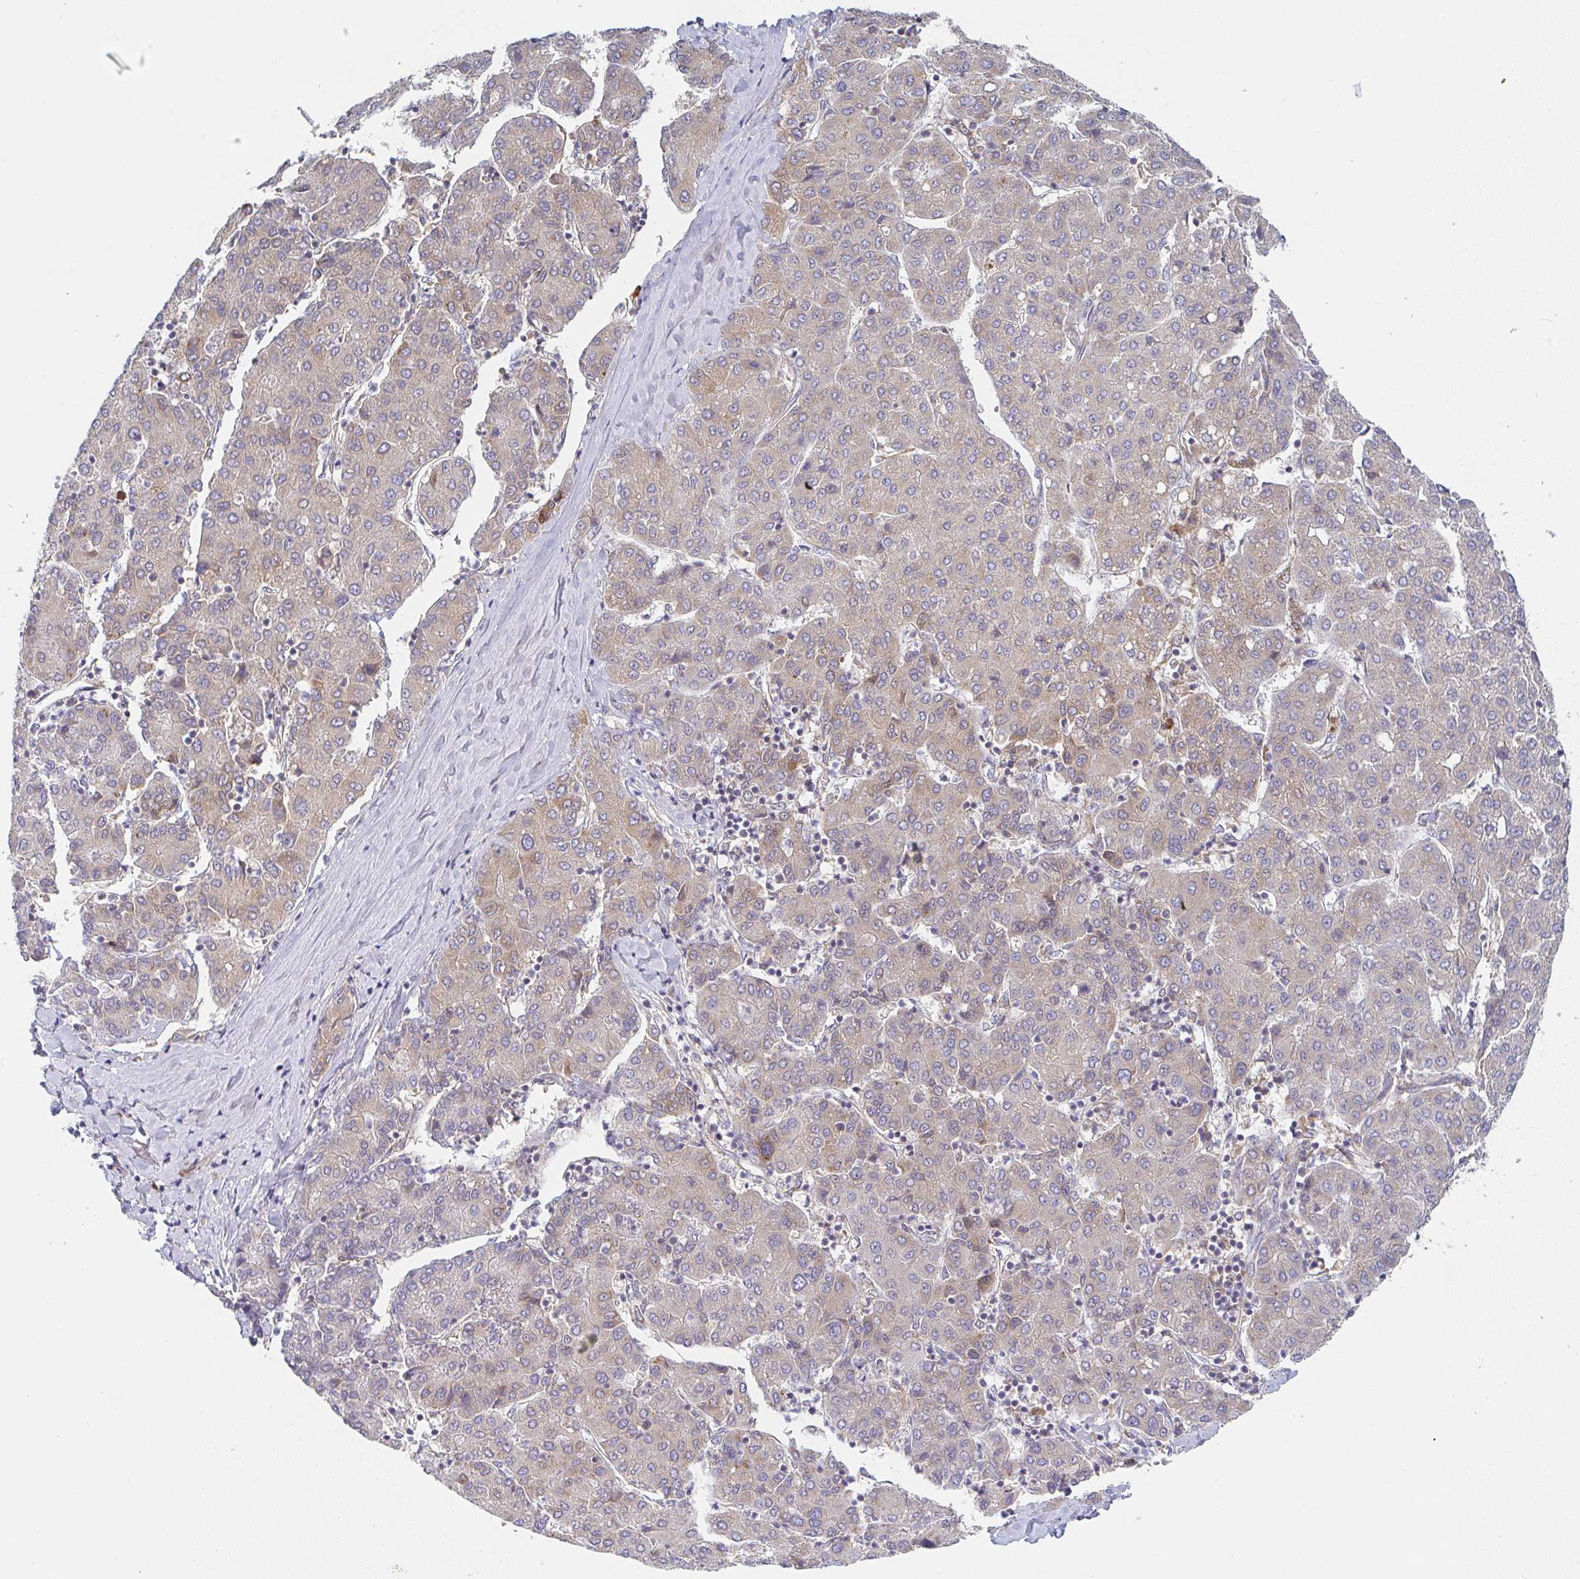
{"staining": {"intensity": "weak", "quantity": ">75%", "location": "cytoplasmic/membranous"}, "tissue": "liver cancer", "cell_type": "Tumor cells", "image_type": "cancer", "snomed": [{"axis": "morphology", "description": "Carcinoma, Hepatocellular, NOS"}, {"axis": "topography", "description": "Liver"}], "caption": "Immunohistochemistry histopathology image of neoplastic tissue: human liver hepatocellular carcinoma stained using immunohistochemistry displays low levels of weak protein expression localized specifically in the cytoplasmic/membranous of tumor cells, appearing as a cytoplasmic/membranous brown color.", "gene": "DERL2", "patient": {"sex": "male", "age": 65}}